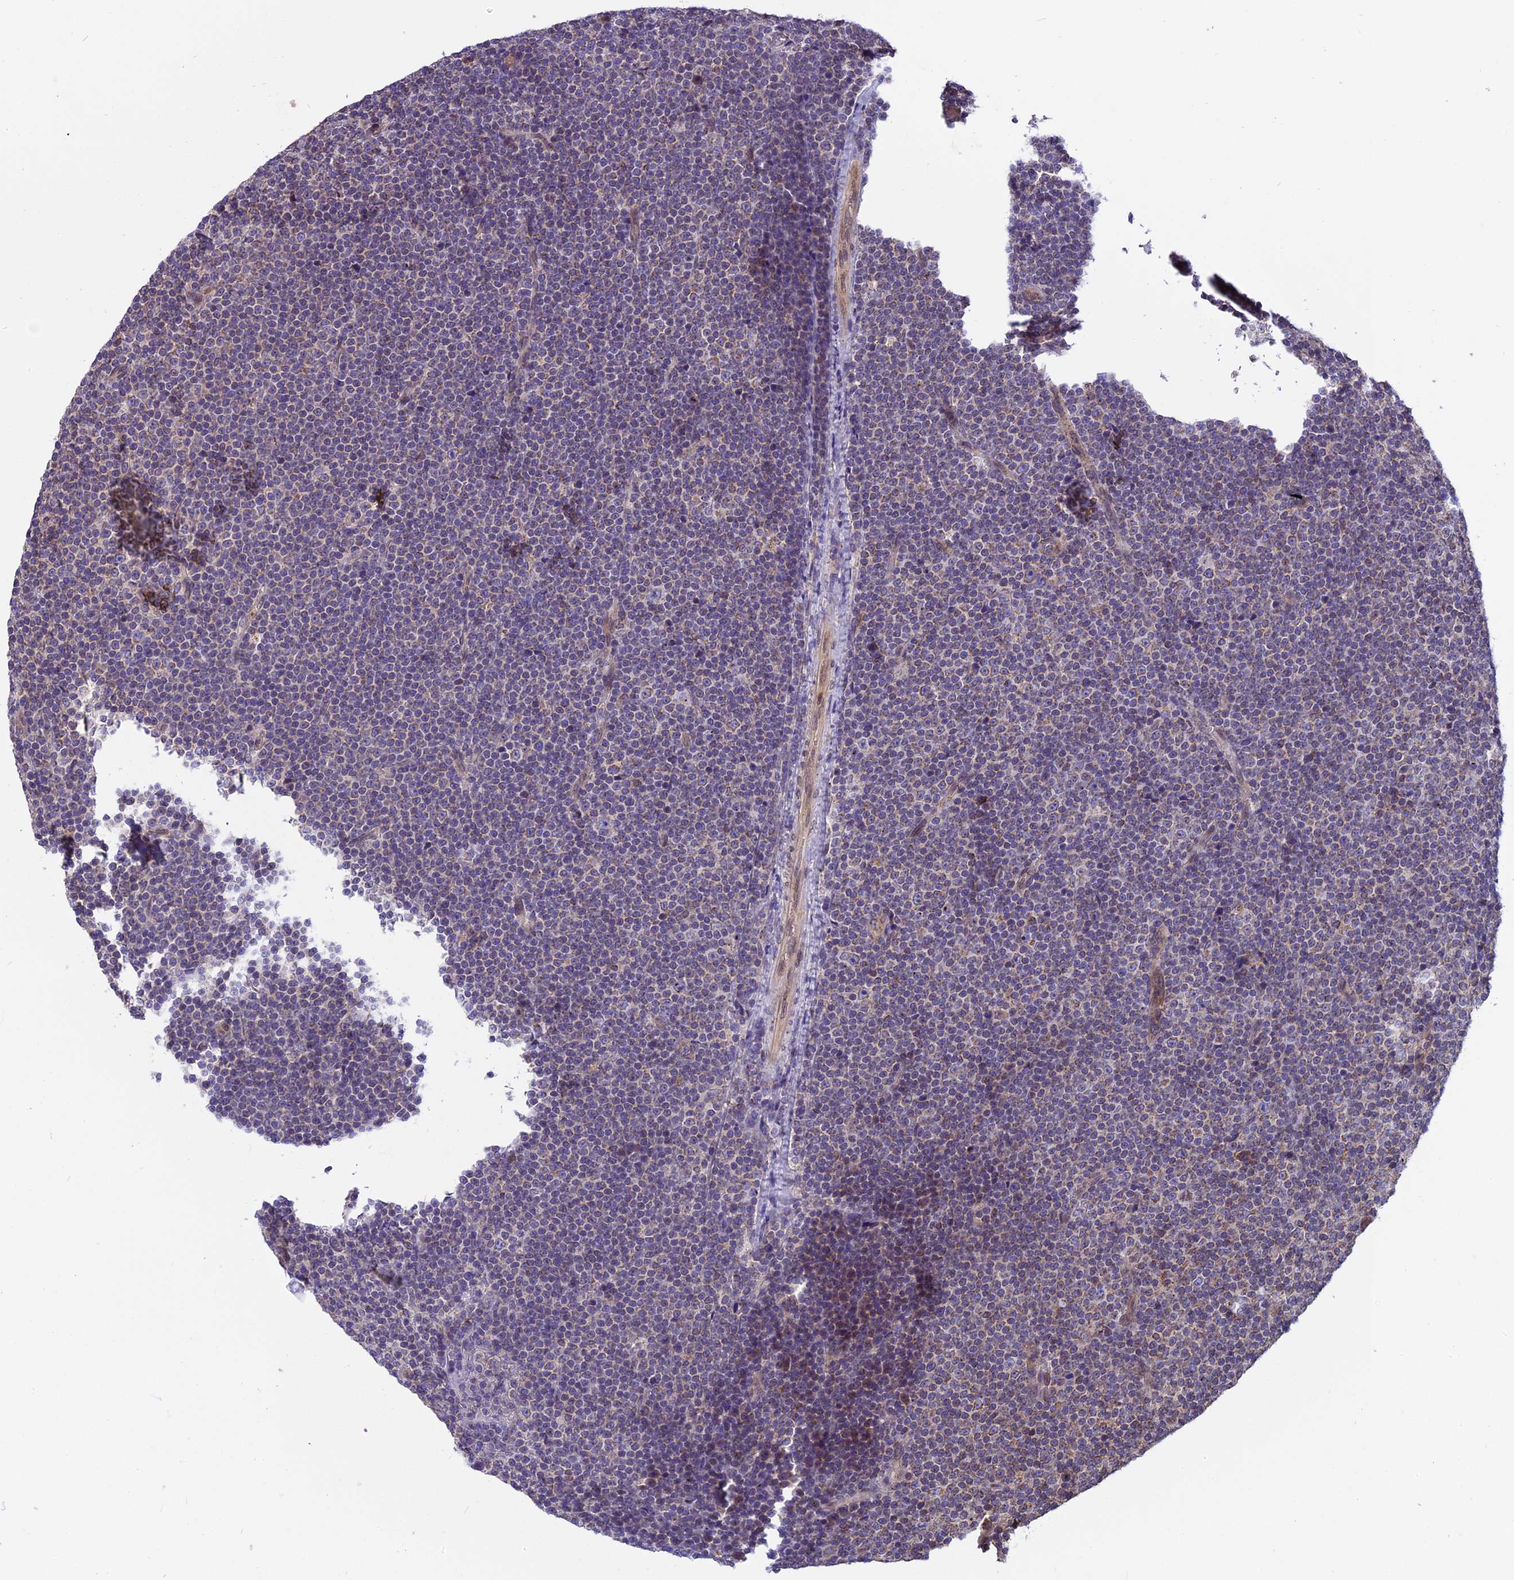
{"staining": {"intensity": "weak", "quantity": "<25%", "location": "cytoplasmic/membranous"}, "tissue": "lymphoma", "cell_type": "Tumor cells", "image_type": "cancer", "snomed": [{"axis": "morphology", "description": "Malignant lymphoma, non-Hodgkin's type, Low grade"}, {"axis": "topography", "description": "Lymph node"}], "caption": "The photomicrograph displays no significant expression in tumor cells of lymphoma.", "gene": "CHMP2A", "patient": {"sex": "female", "age": 67}}